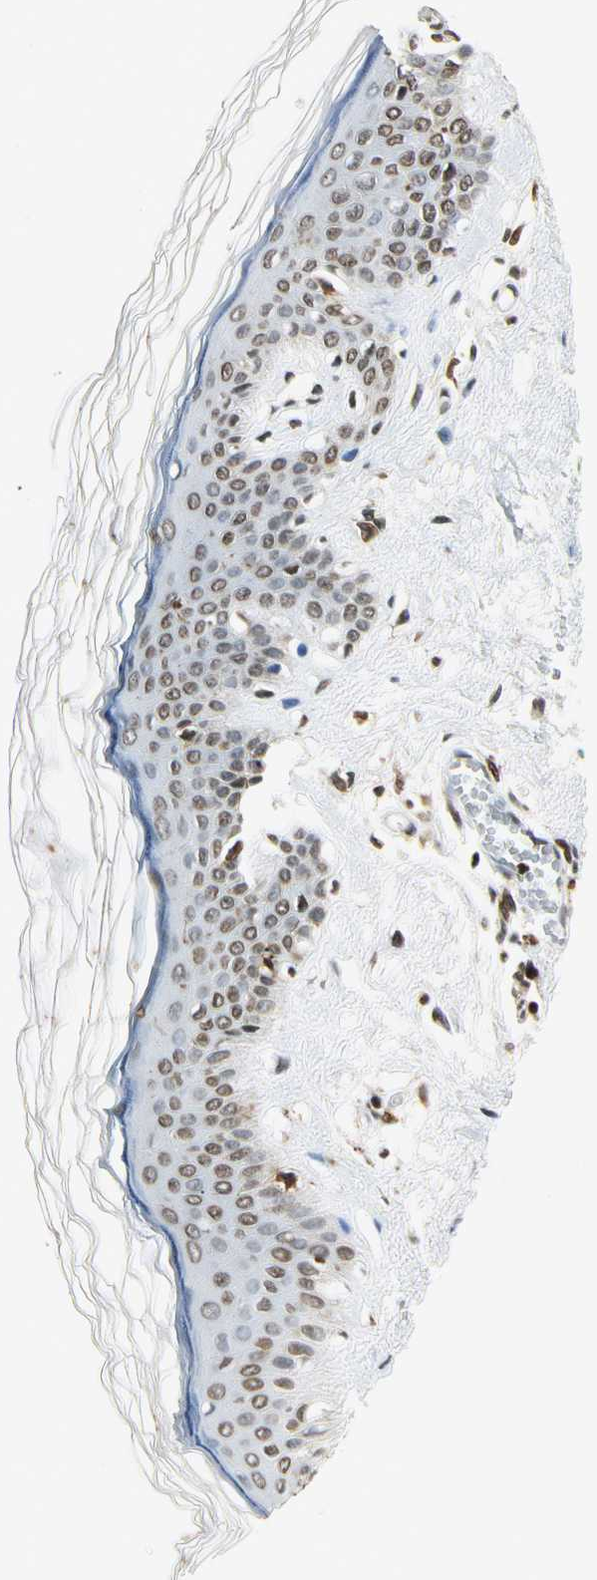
{"staining": {"intensity": "moderate", "quantity": "25%-75%", "location": "nuclear"}, "tissue": "skin", "cell_type": "Fibroblasts", "image_type": "normal", "snomed": [{"axis": "morphology", "description": "Normal tissue, NOS"}, {"axis": "morphology", "description": "Sarcoma, NOS"}, {"axis": "topography", "description": "Skin"}, {"axis": "topography", "description": "Soft tissue"}], "caption": "Immunohistochemical staining of benign skin displays medium levels of moderate nuclear staining in about 25%-75% of fibroblasts.", "gene": "FER", "patient": {"sex": "female", "age": 51}}